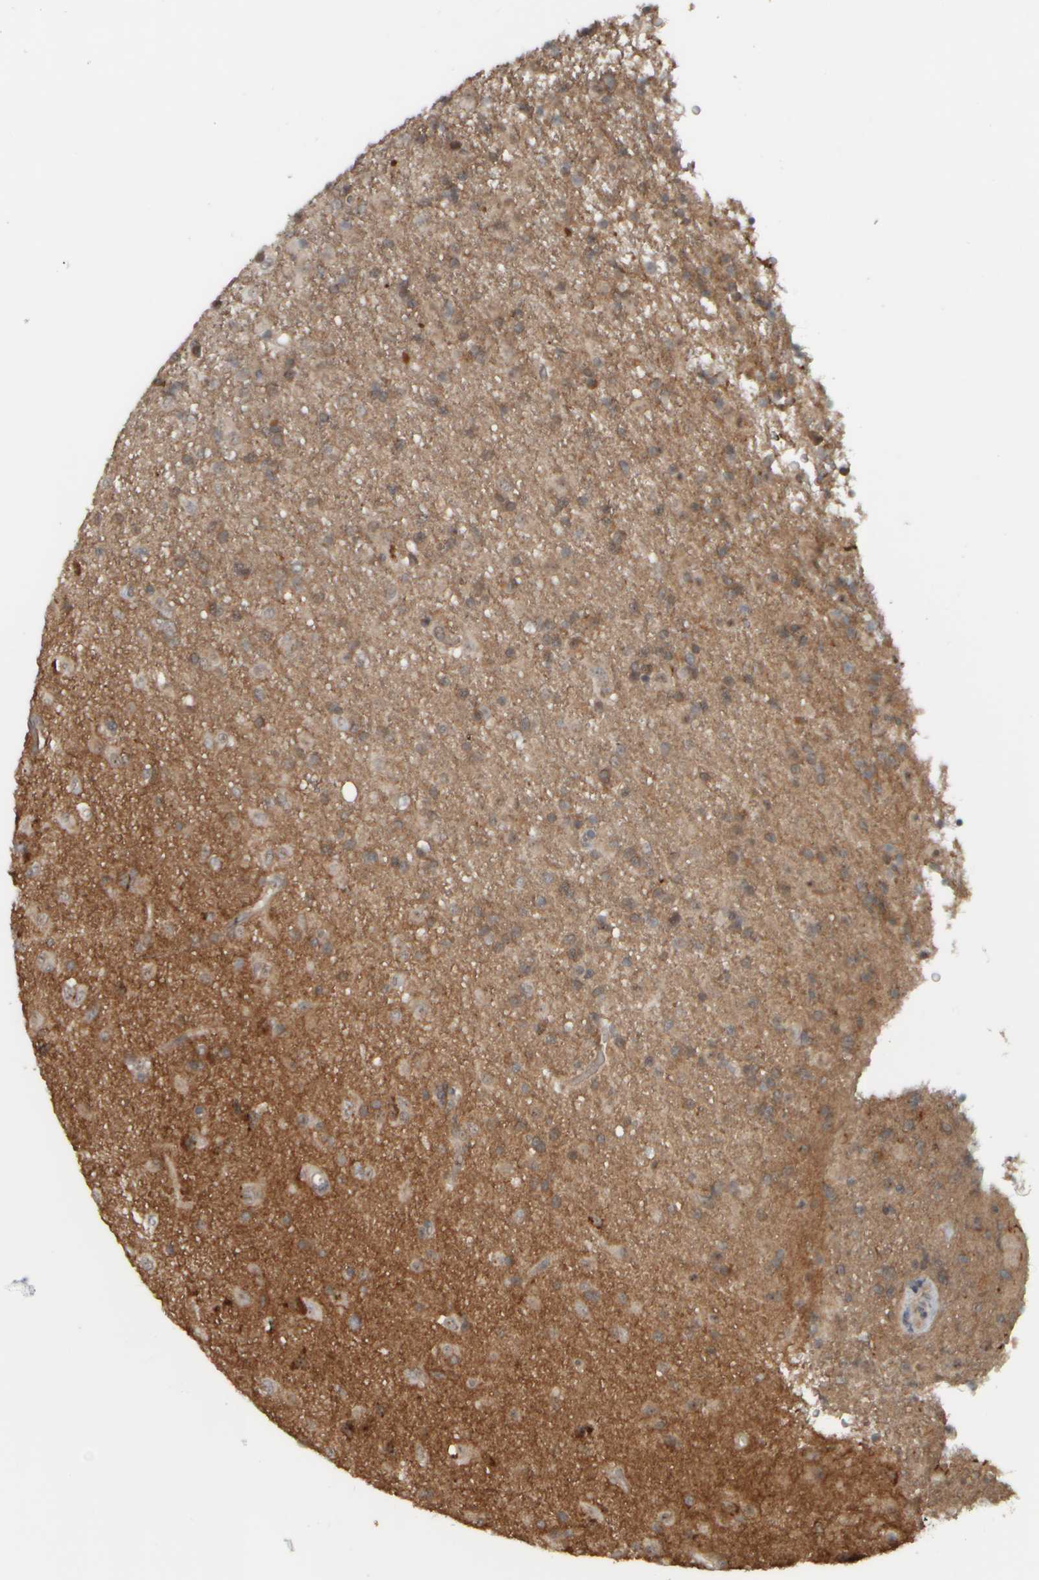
{"staining": {"intensity": "moderate", "quantity": "25%-75%", "location": "cytoplasmic/membranous"}, "tissue": "glioma", "cell_type": "Tumor cells", "image_type": "cancer", "snomed": [{"axis": "morphology", "description": "Glioma, malignant, Low grade"}, {"axis": "topography", "description": "Brain"}], "caption": "About 25%-75% of tumor cells in human glioma reveal moderate cytoplasmic/membranous protein positivity as visualized by brown immunohistochemical staining.", "gene": "NAPG", "patient": {"sex": "male", "age": 65}}